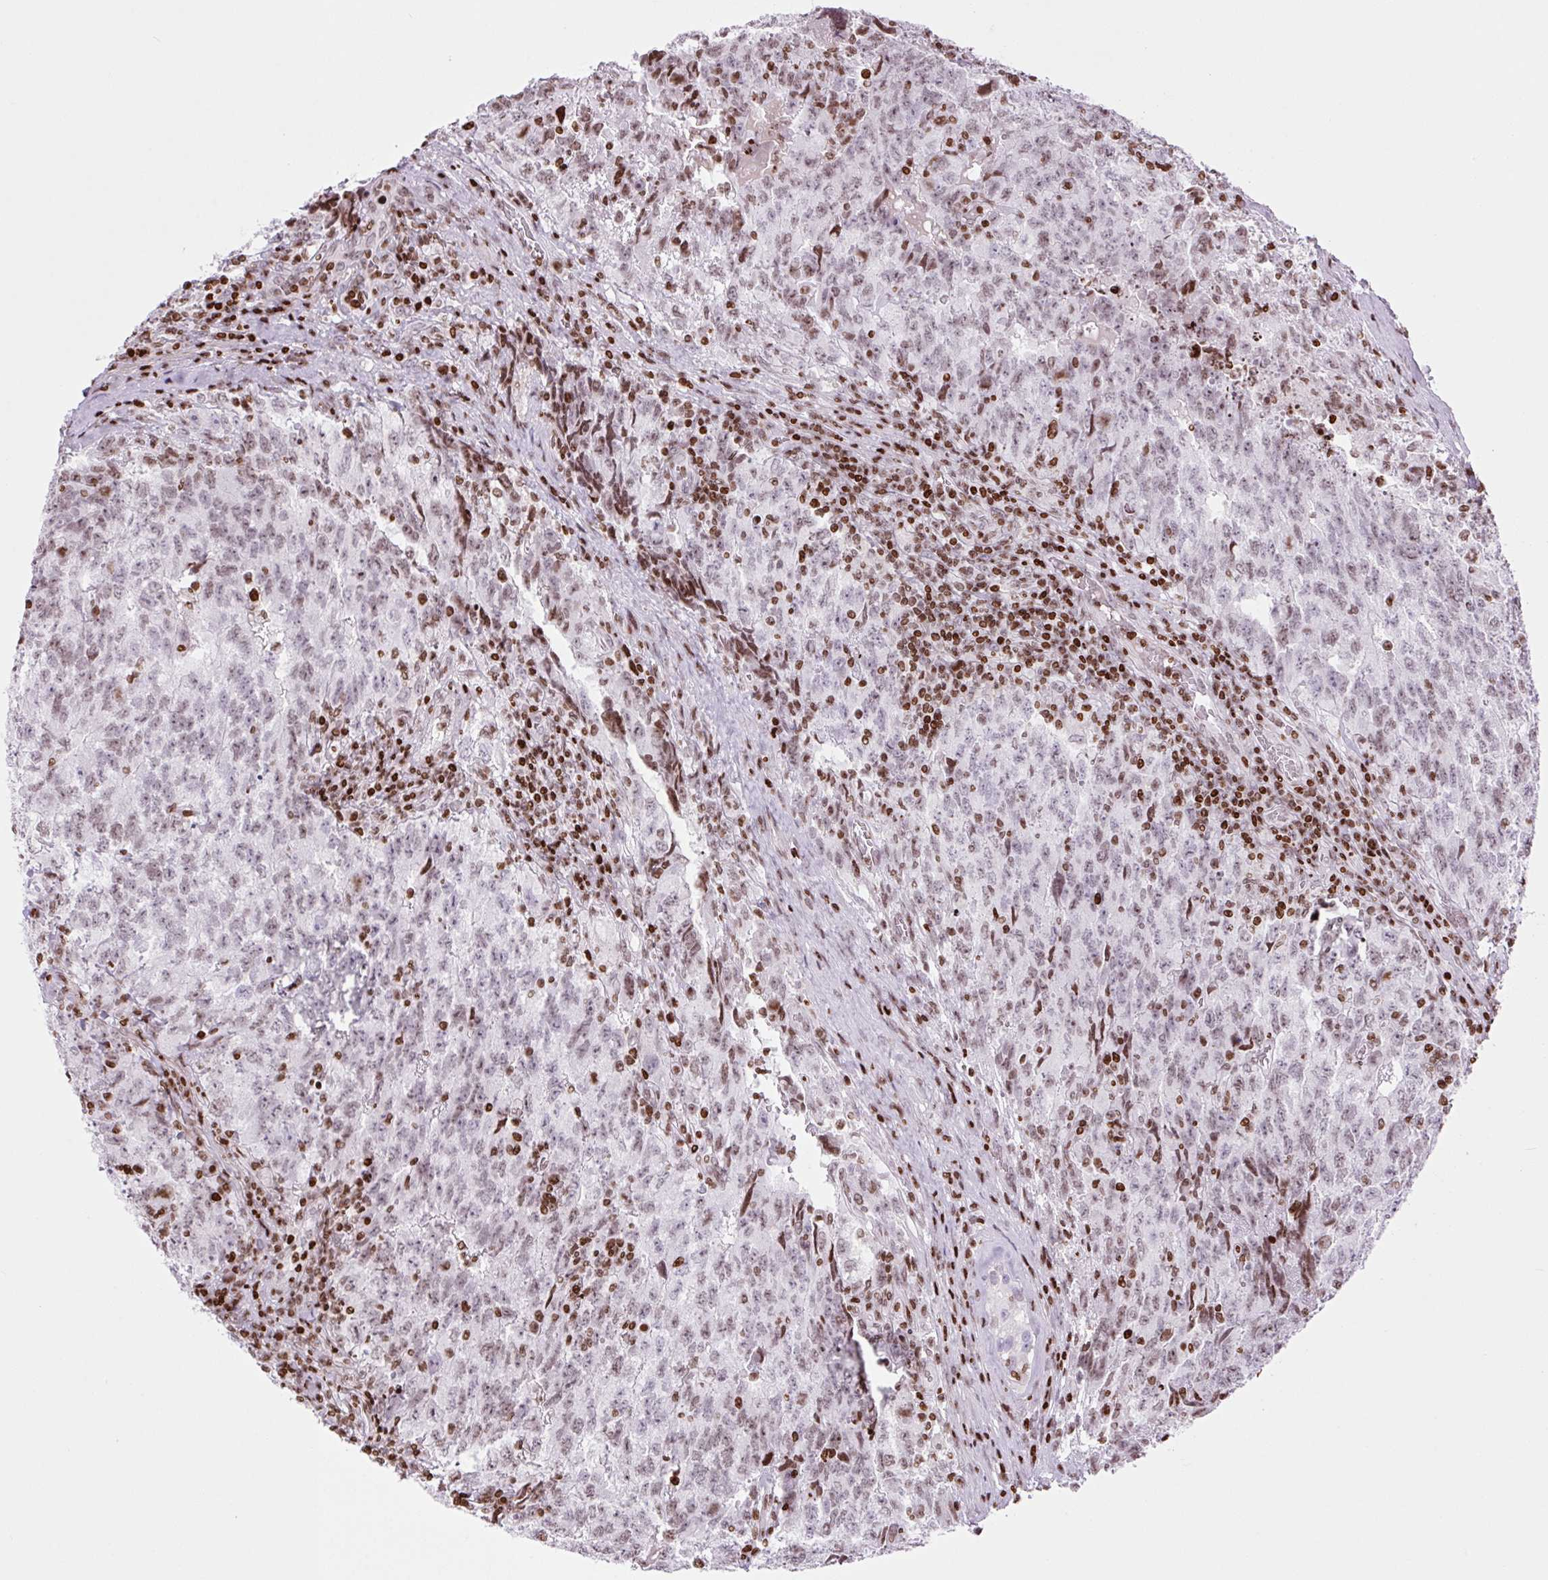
{"staining": {"intensity": "weak", "quantity": "25%-75%", "location": "nuclear"}, "tissue": "testis cancer", "cell_type": "Tumor cells", "image_type": "cancer", "snomed": [{"axis": "morphology", "description": "Carcinoma, Embryonal, NOS"}, {"axis": "topography", "description": "Testis"}], "caption": "Immunohistochemical staining of human testis cancer displays weak nuclear protein staining in approximately 25%-75% of tumor cells.", "gene": "H1-3", "patient": {"sex": "male", "age": 34}}